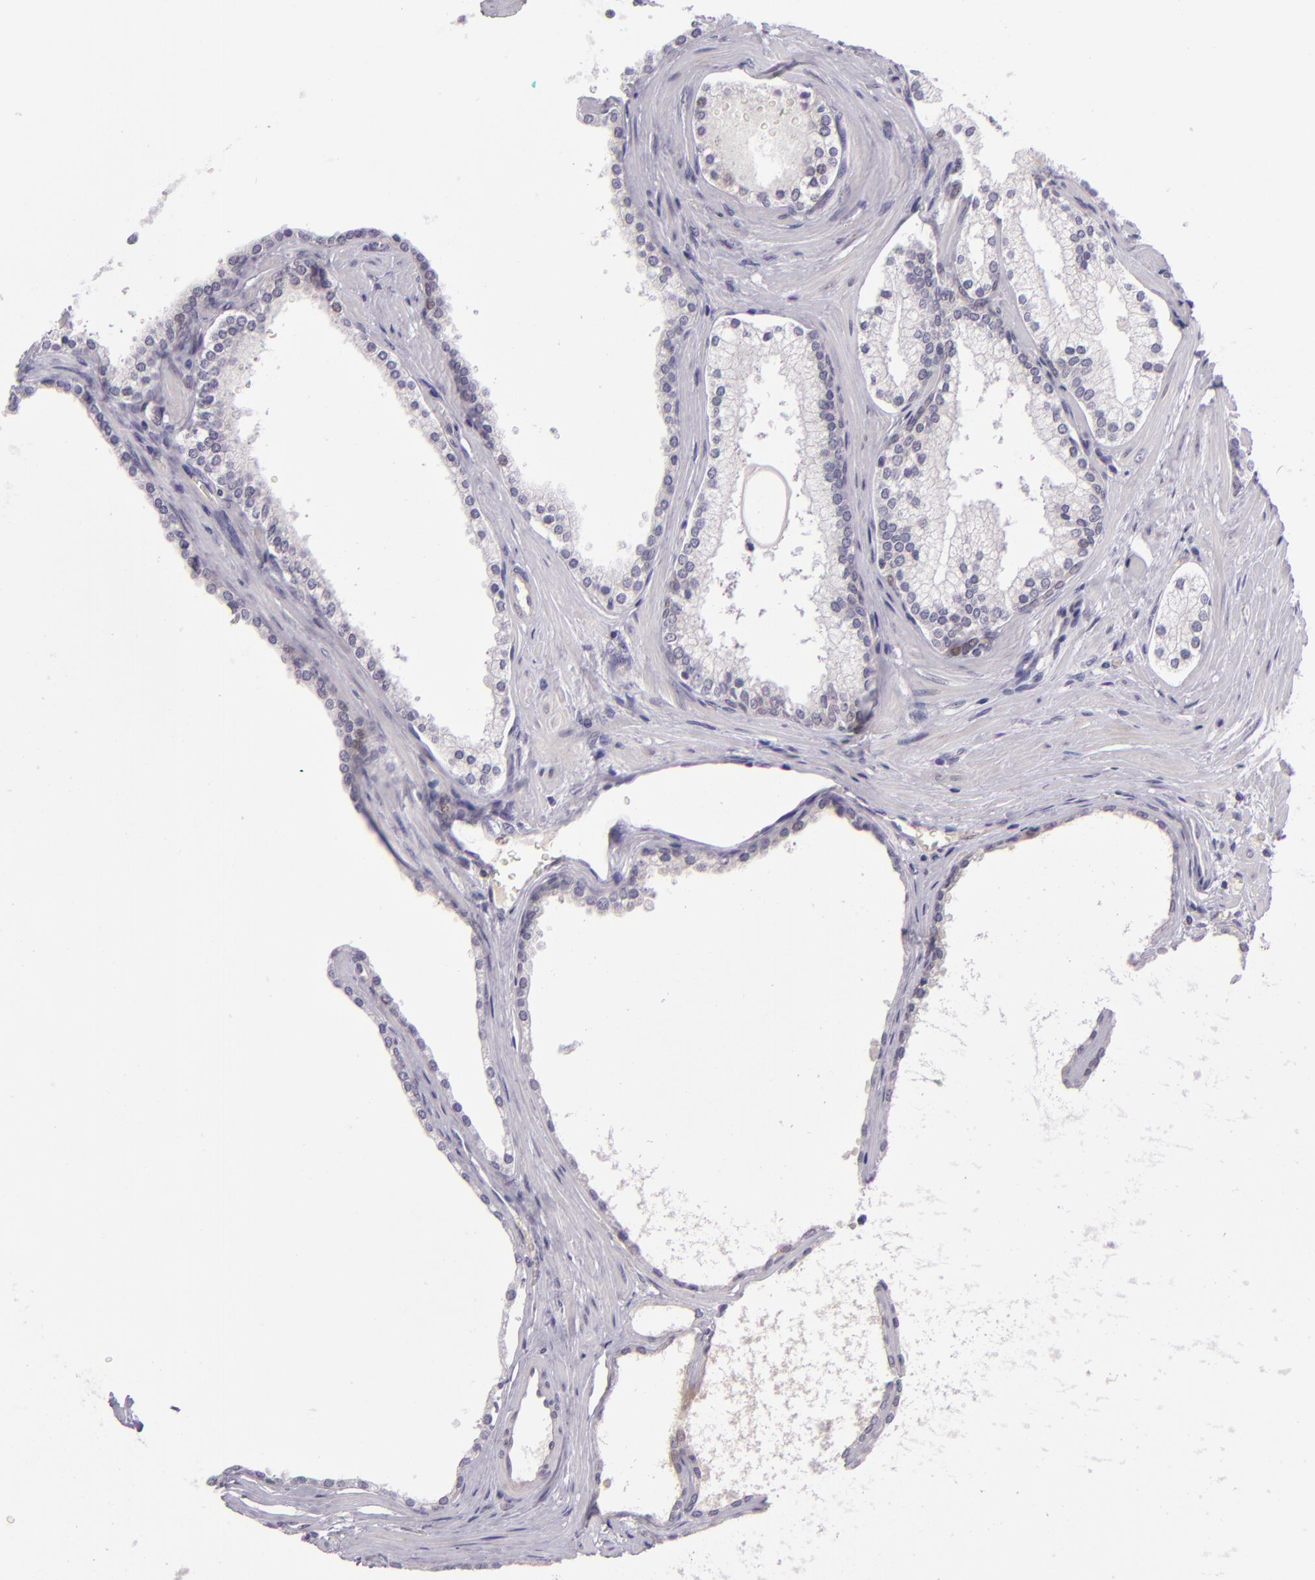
{"staining": {"intensity": "negative", "quantity": "none", "location": "none"}, "tissue": "prostate cancer", "cell_type": "Tumor cells", "image_type": "cancer", "snomed": [{"axis": "morphology", "description": "Adenocarcinoma, High grade"}, {"axis": "topography", "description": "Prostate"}], "caption": "There is no significant staining in tumor cells of prostate adenocarcinoma (high-grade).", "gene": "CSE1L", "patient": {"sex": "male", "age": 71}}